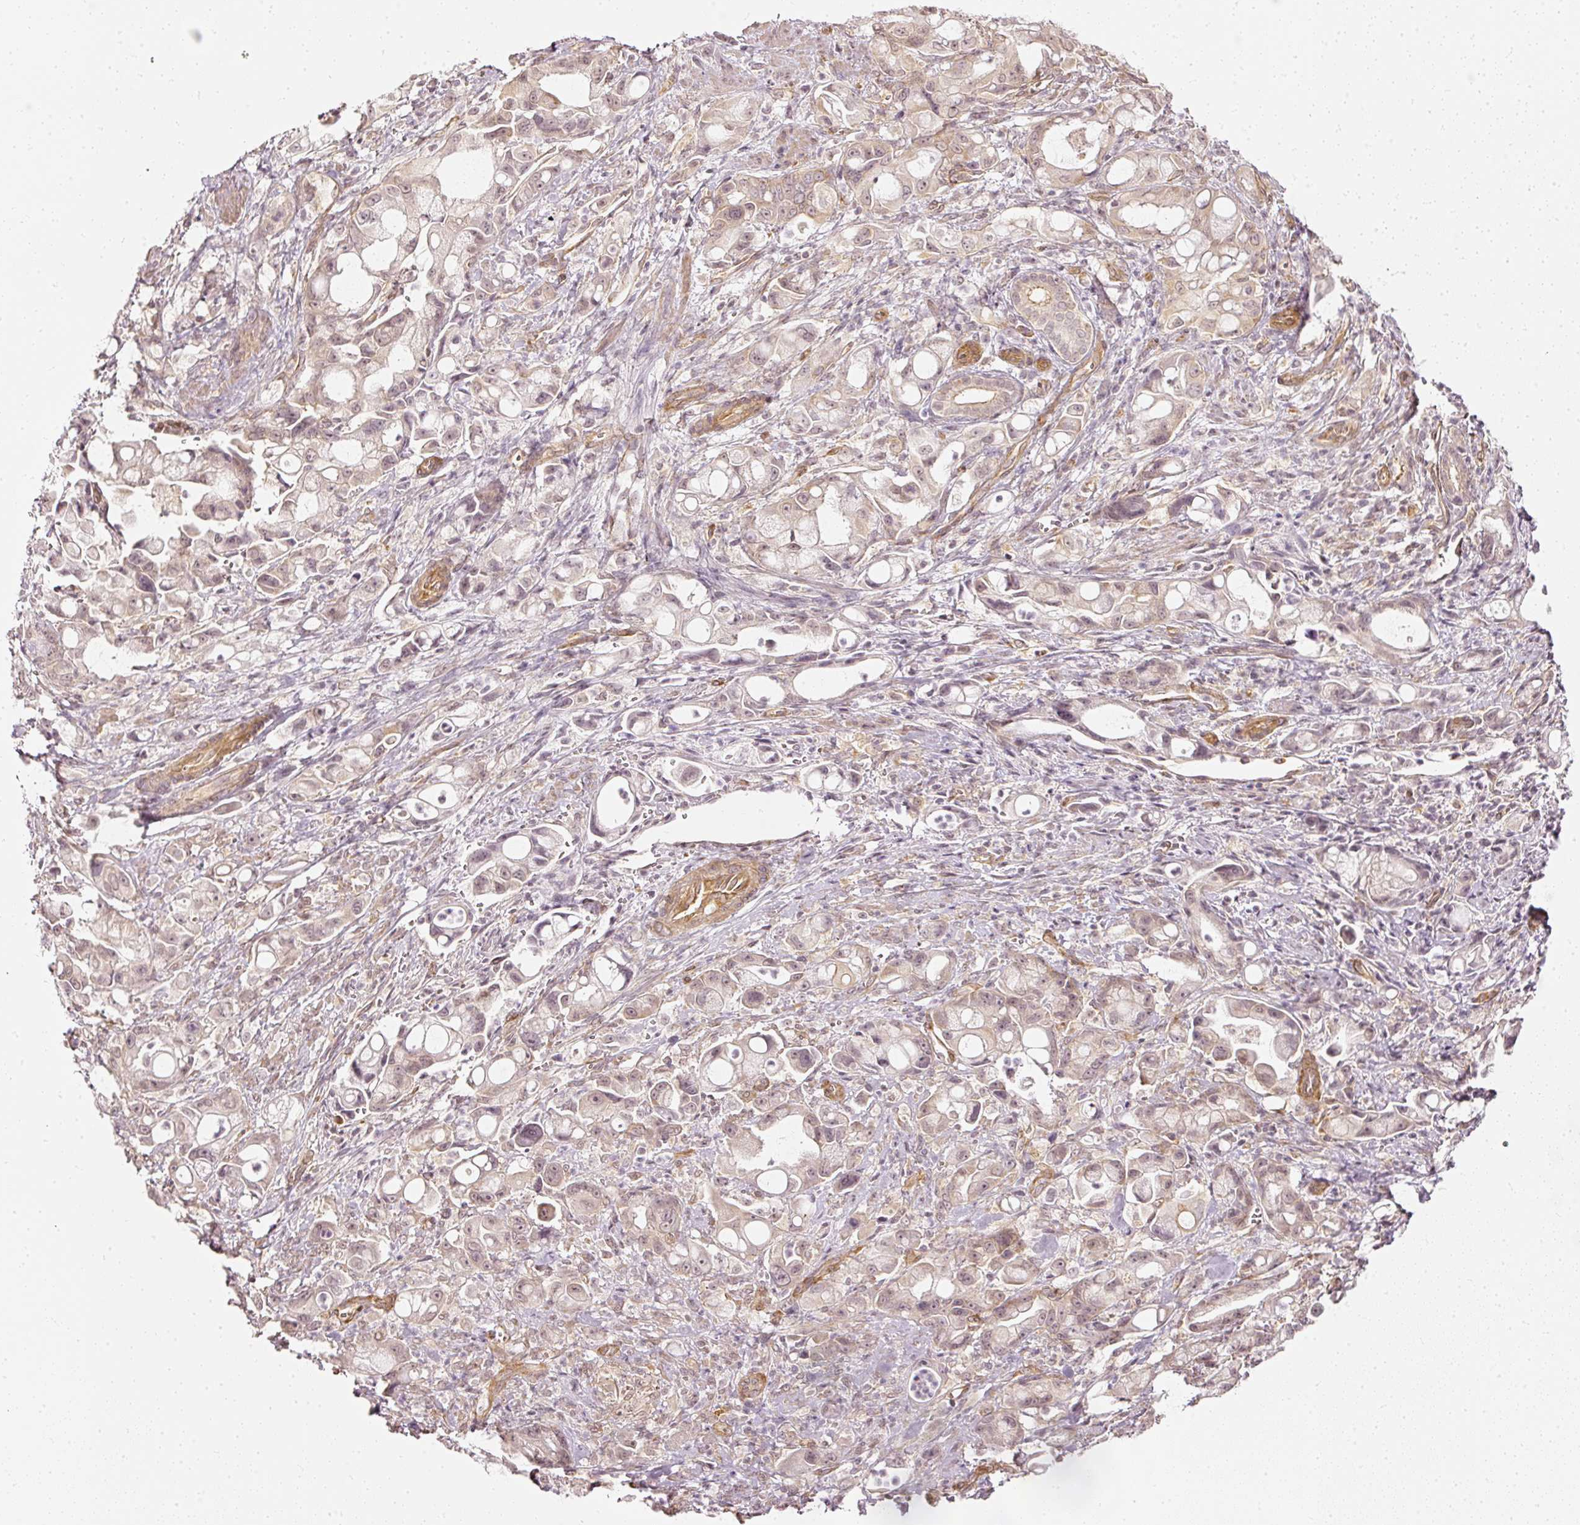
{"staining": {"intensity": "weak", "quantity": "25%-75%", "location": "cytoplasmic/membranous"}, "tissue": "pancreatic cancer", "cell_type": "Tumor cells", "image_type": "cancer", "snomed": [{"axis": "morphology", "description": "Adenocarcinoma, NOS"}, {"axis": "topography", "description": "Pancreas"}], "caption": "Immunohistochemistry (IHC) staining of adenocarcinoma (pancreatic), which demonstrates low levels of weak cytoplasmic/membranous expression in approximately 25%-75% of tumor cells indicating weak cytoplasmic/membranous protein staining. The staining was performed using DAB (3,3'-diaminobenzidine) (brown) for protein detection and nuclei were counterstained in hematoxylin (blue).", "gene": "DRD2", "patient": {"sex": "male", "age": 68}}